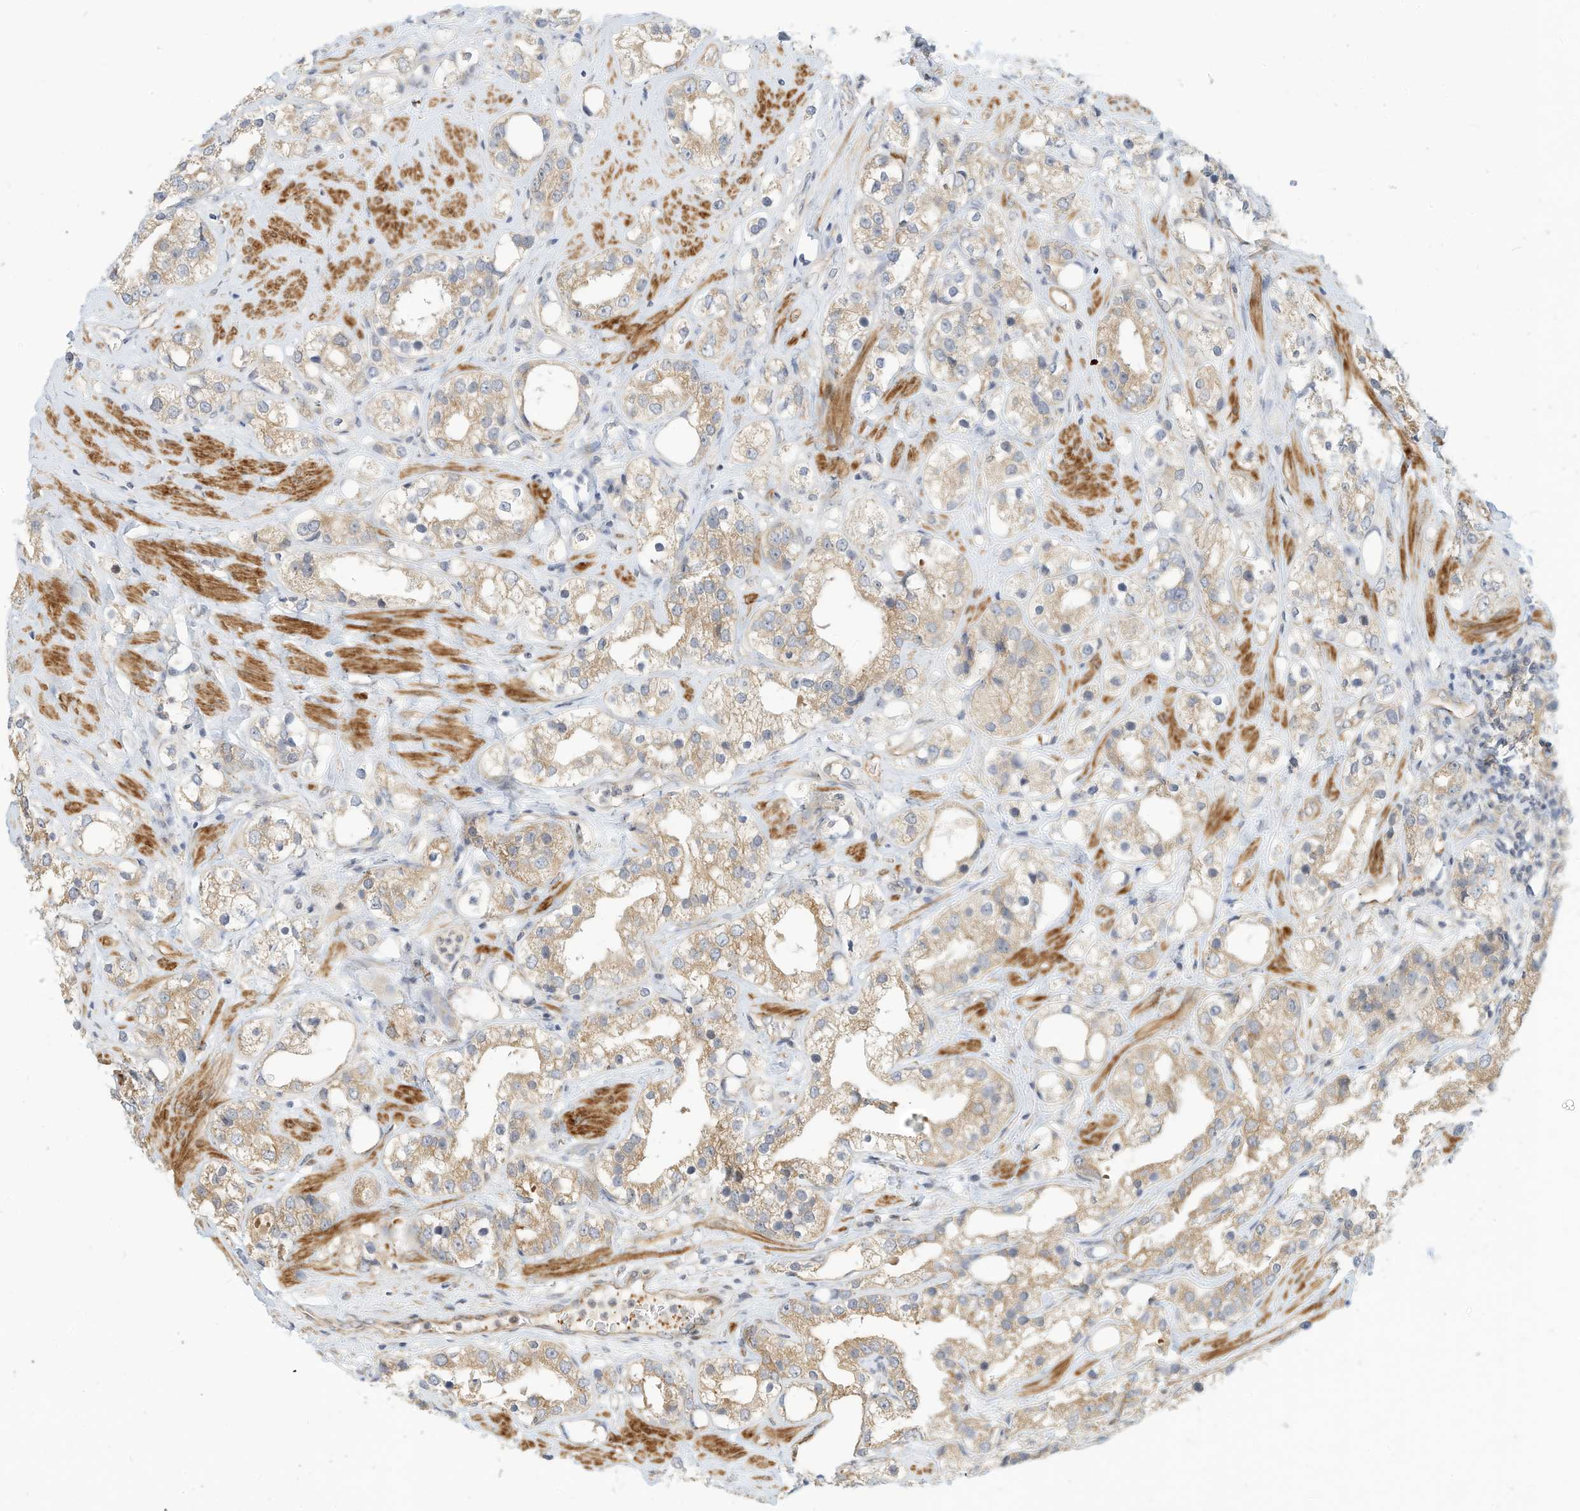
{"staining": {"intensity": "weak", "quantity": ">75%", "location": "cytoplasmic/membranous"}, "tissue": "prostate cancer", "cell_type": "Tumor cells", "image_type": "cancer", "snomed": [{"axis": "morphology", "description": "Adenocarcinoma, NOS"}, {"axis": "topography", "description": "Prostate"}], "caption": "Immunohistochemistry (IHC) (DAB (3,3'-diaminobenzidine)) staining of adenocarcinoma (prostate) shows weak cytoplasmic/membranous protein expression in approximately >75% of tumor cells. Nuclei are stained in blue.", "gene": "OFD1", "patient": {"sex": "male", "age": 79}}